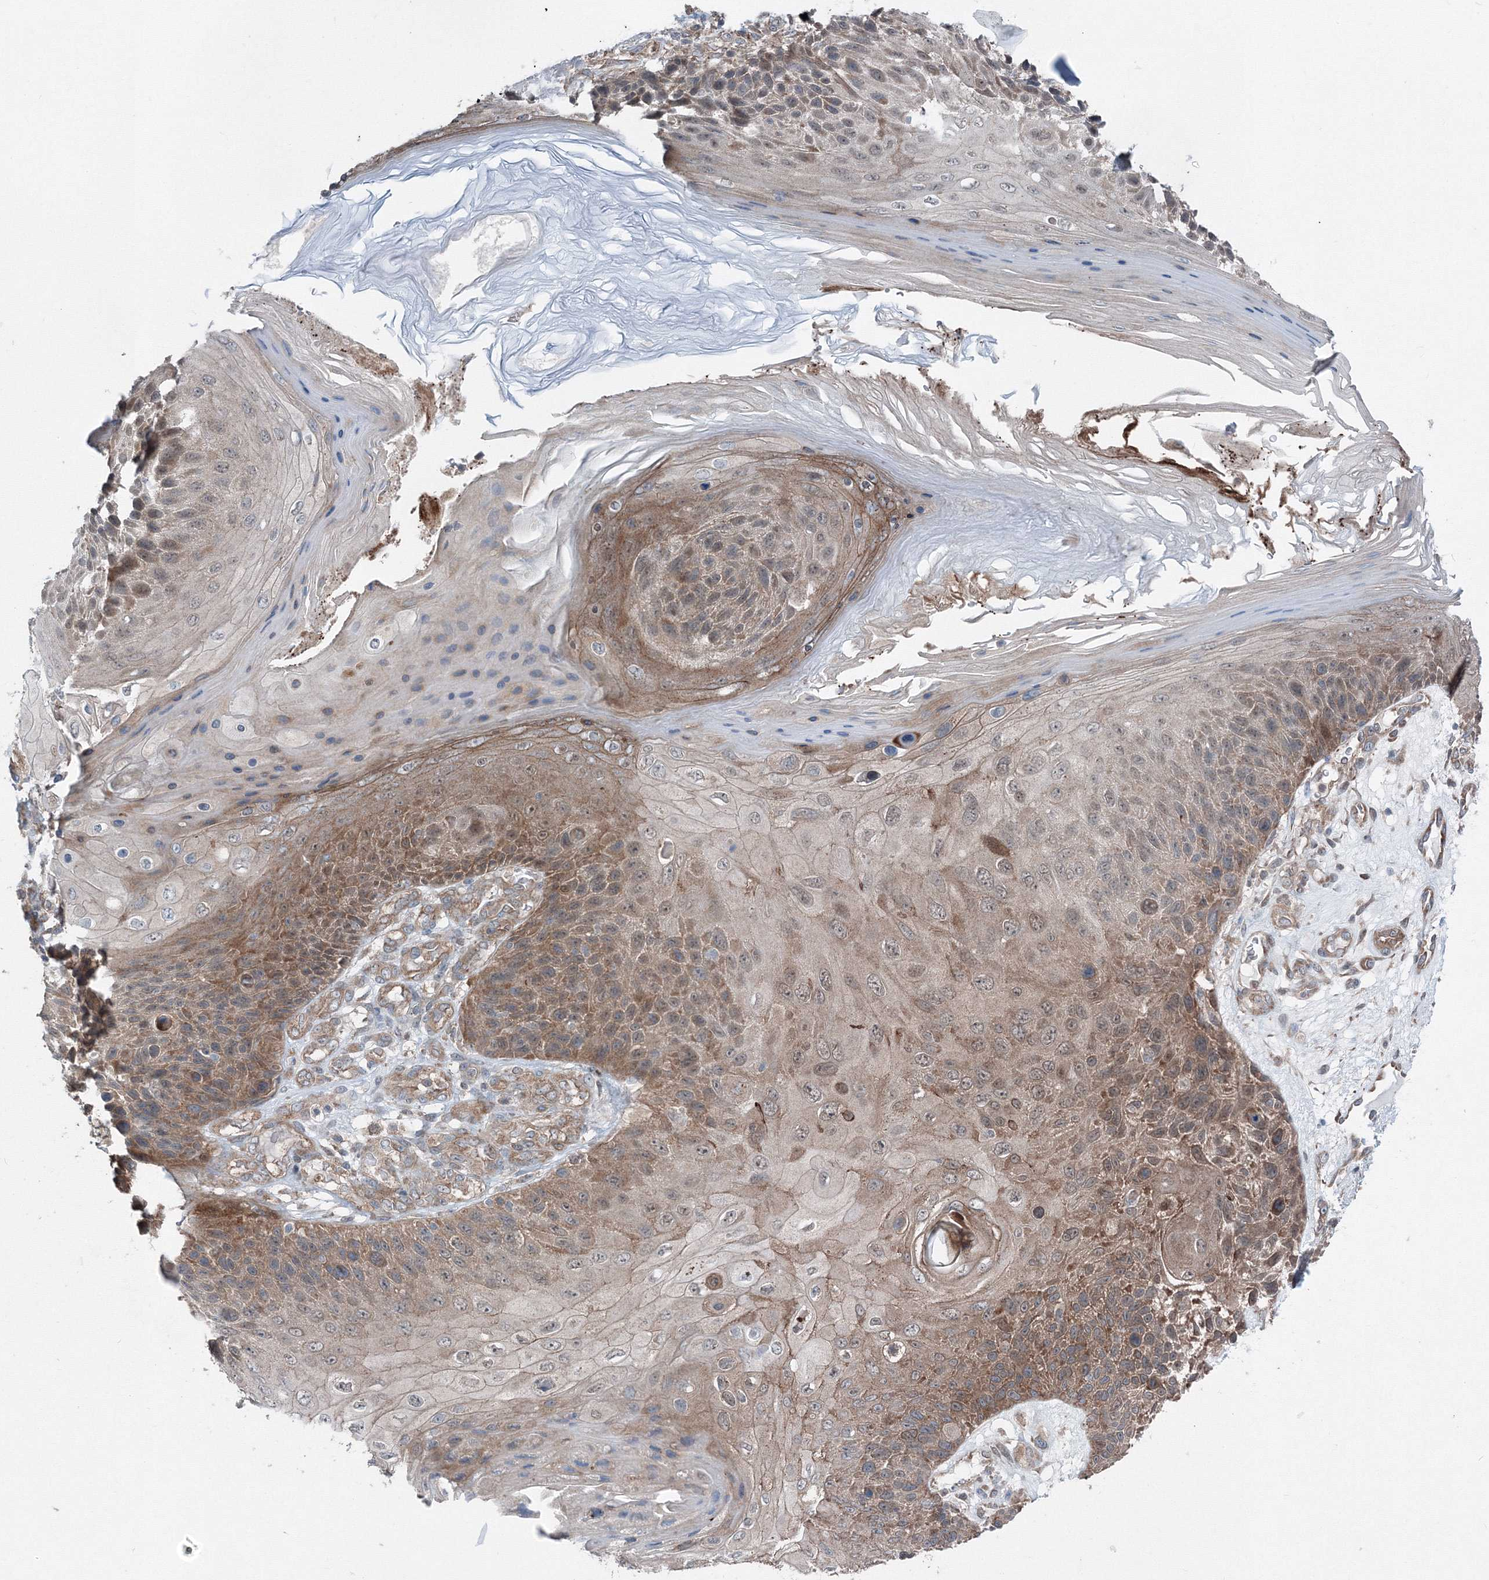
{"staining": {"intensity": "moderate", "quantity": ">75%", "location": "cytoplasmic/membranous"}, "tissue": "skin cancer", "cell_type": "Tumor cells", "image_type": "cancer", "snomed": [{"axis": "morphology", "description": "Squamous cell carcinoma, NOS"}, {"axis": "topography", "description": "Skin"}], "caption": "A photomicrograph showing moderate cytoplasmic/membranous staining in about >75% of tumor cells in skin squamous cell carcinoma, as visualized by brown immunohistochemical staining.", "gene": "TPRKB", "patient": {"sex": "female", "age": 88}}